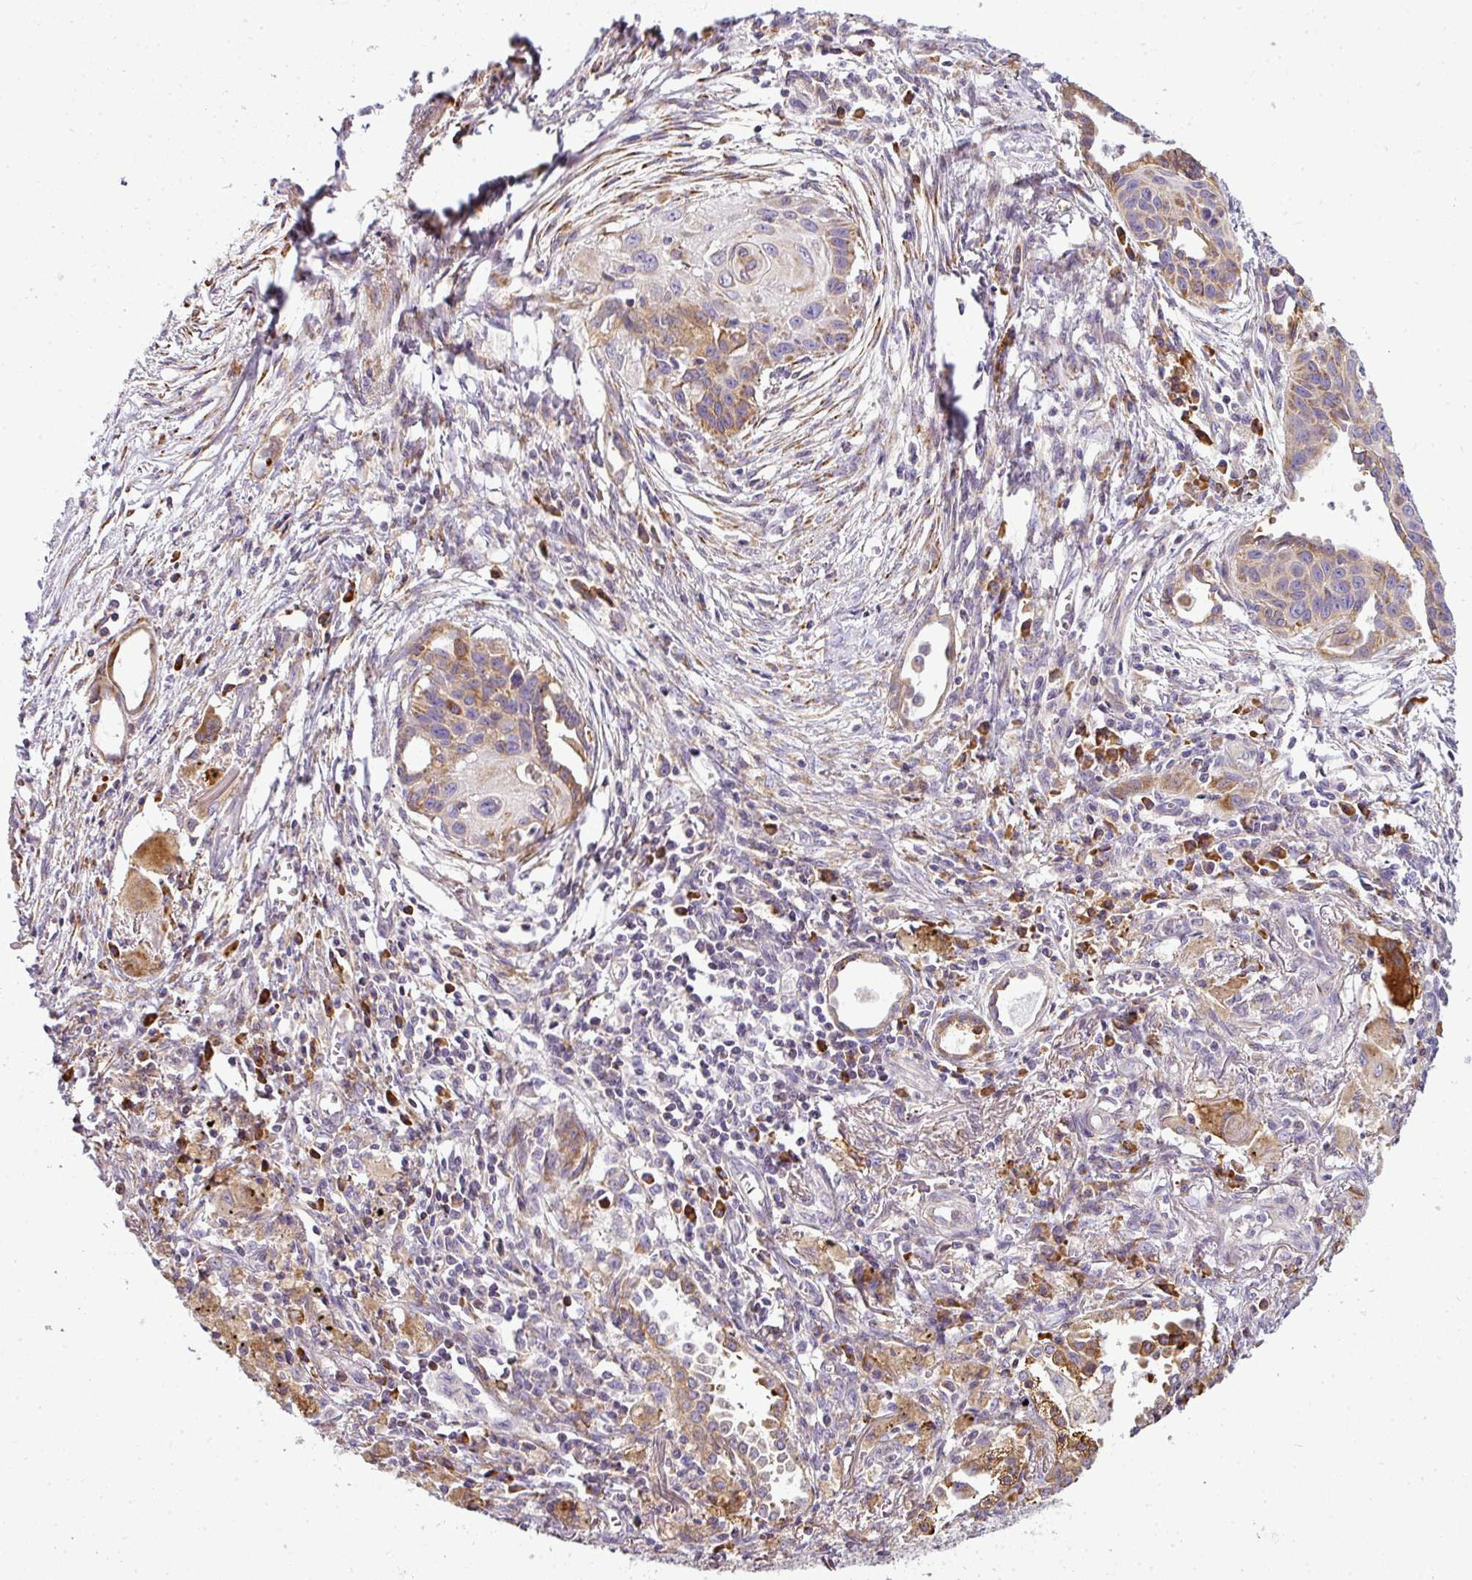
{"staining": {"intensity": "moderate", "quantity": ">75%", "location": "cytoplasmic/membranous"}, "tissue": "lung cancer", "cell_type": "Tumor cells", "image_type": "cancer", "snomed": [{"axis": "morphology", "description": "Squamous cell carcinoma, NOS"}, {"axis": "topography", "description": "Lung"}], "caption": "Human lung squamous cell carcinoma stained for a protein (brown) reveals moderate cytoplasmic/membranous positive positivity in approximately >75% of tumor cells.", "gene": "ANKRD18A", "patient": {"sex": "male", "age": 71}}